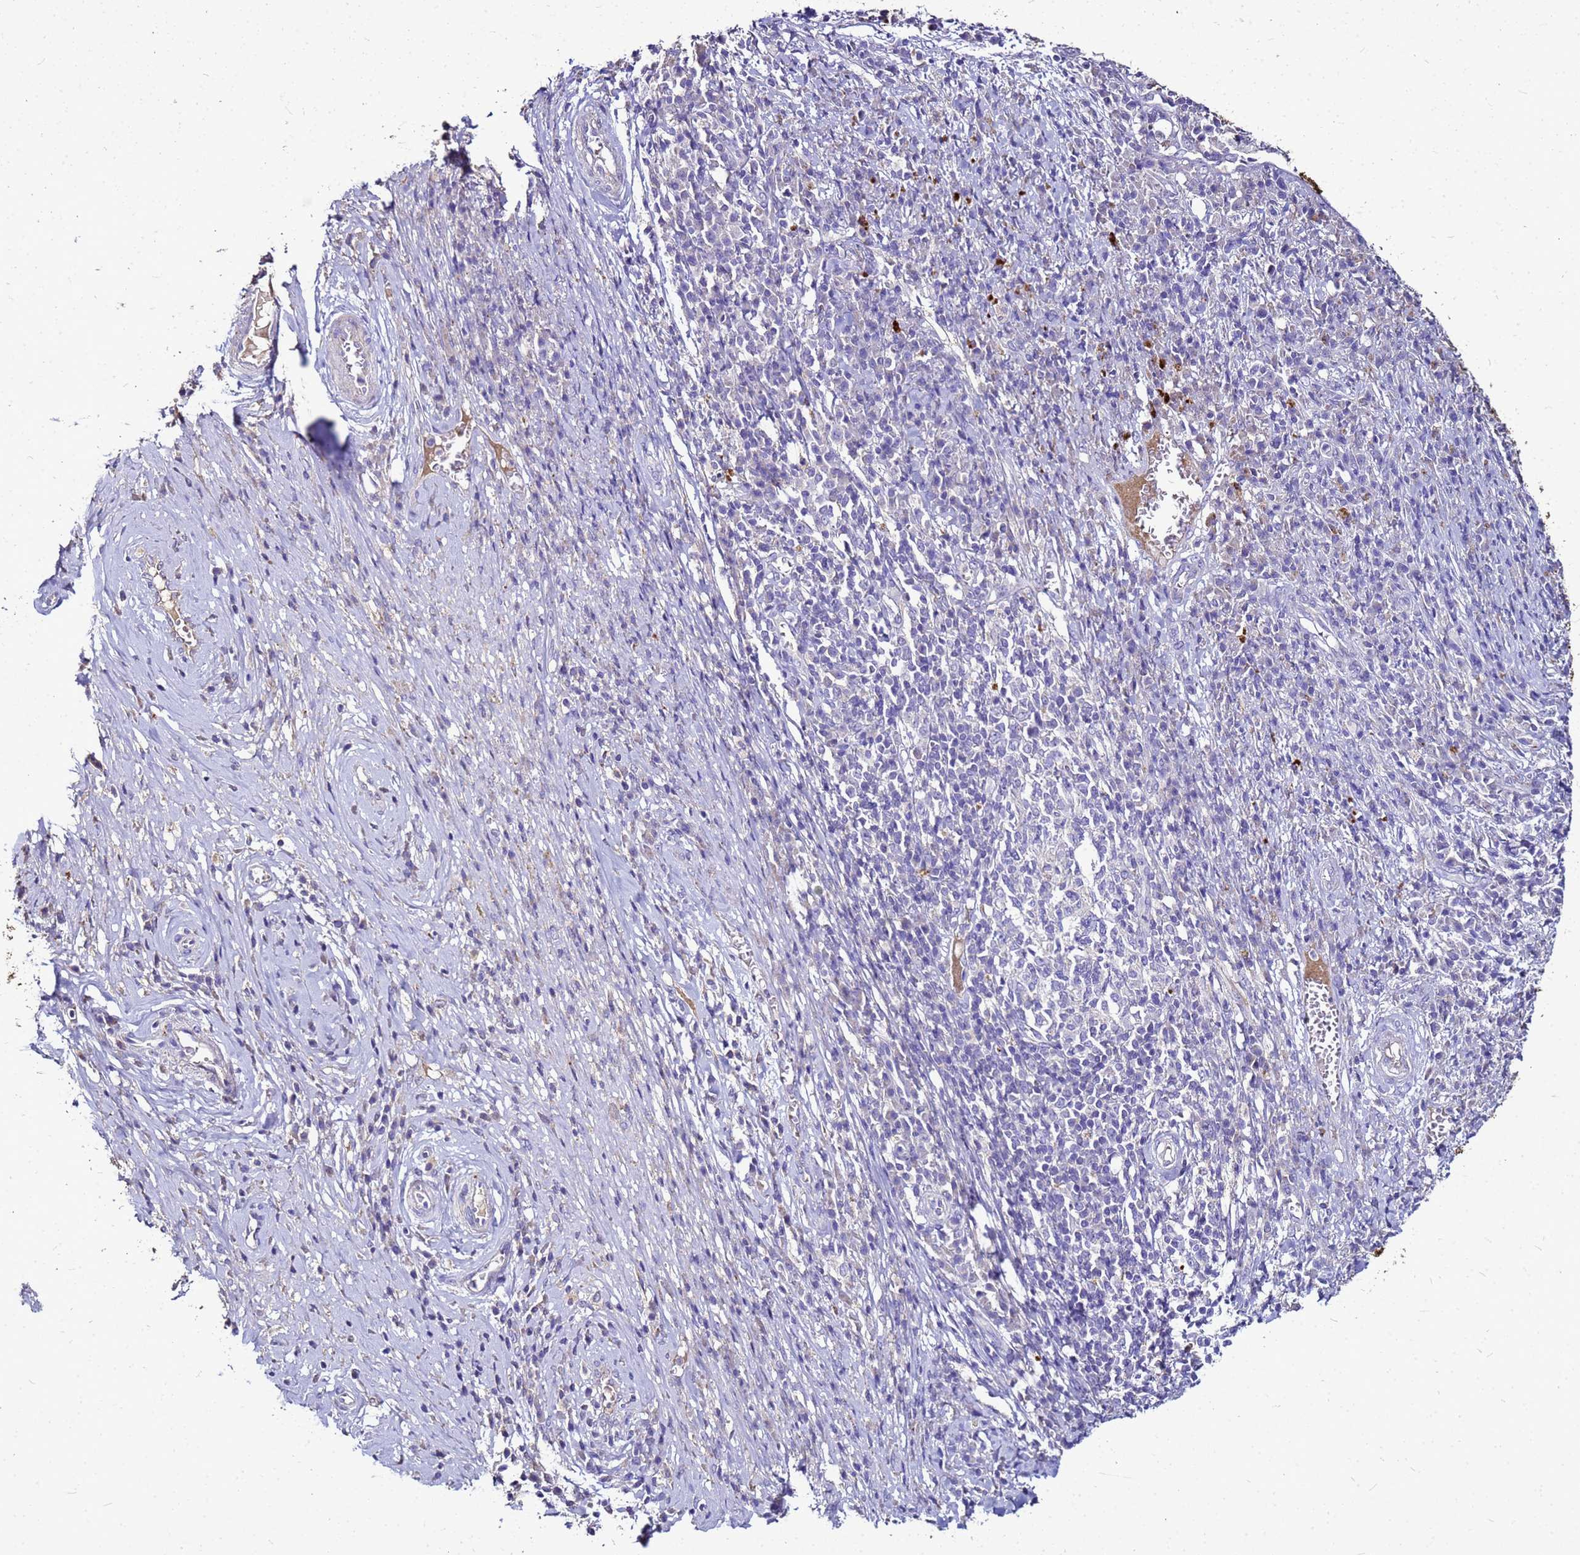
{"staining": {"intensity": "negative", "quantity": "none", "location": "none"}, "tissue": "cervical cancer", "cell_type": "Tumor cells", "image_type": "cancer", "snomed": [{"axis": "morphology", "description": "Squamous cell carcinoma, NOS"}, {"axis": "topography", "description": "Cervix"}], "caption": "IHC image of cervical cancer (squamous cell carcinoma) stained for a protein (brown), which reveals no positivity in tumor cells.", "gene": "S100A2", "patient": {"sex": "female", "age": 46}}